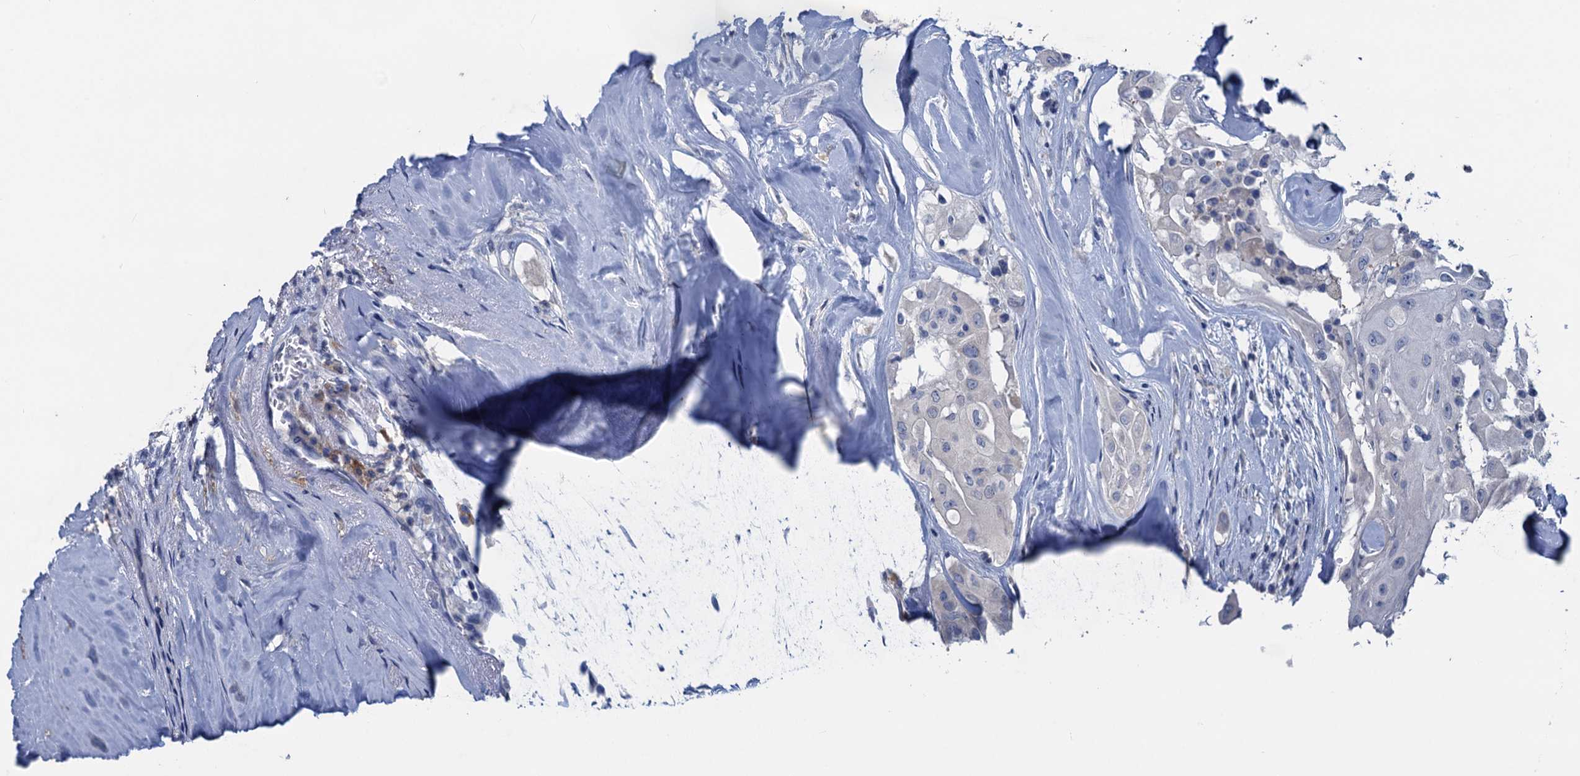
{"staining": {"intensity": "negative", "quantity": "none", "location": "none"}, "tissue": "thyroid cancer", "cell_type": "Tumor cells", "image_type": "cancer", "snomed": [{"axis": "morphology", "description": "Papillary adenocarcinoma, NOS"}, {"axis": "topography", "description": "Thyroid gland"}], "caption": "The histopathology image exhibits no staining of tumor cells in thyroid cancer (papillary adenocarcinoma).", "gene": "RTKN2", "patient": {"sex": "female", "age": 59}}